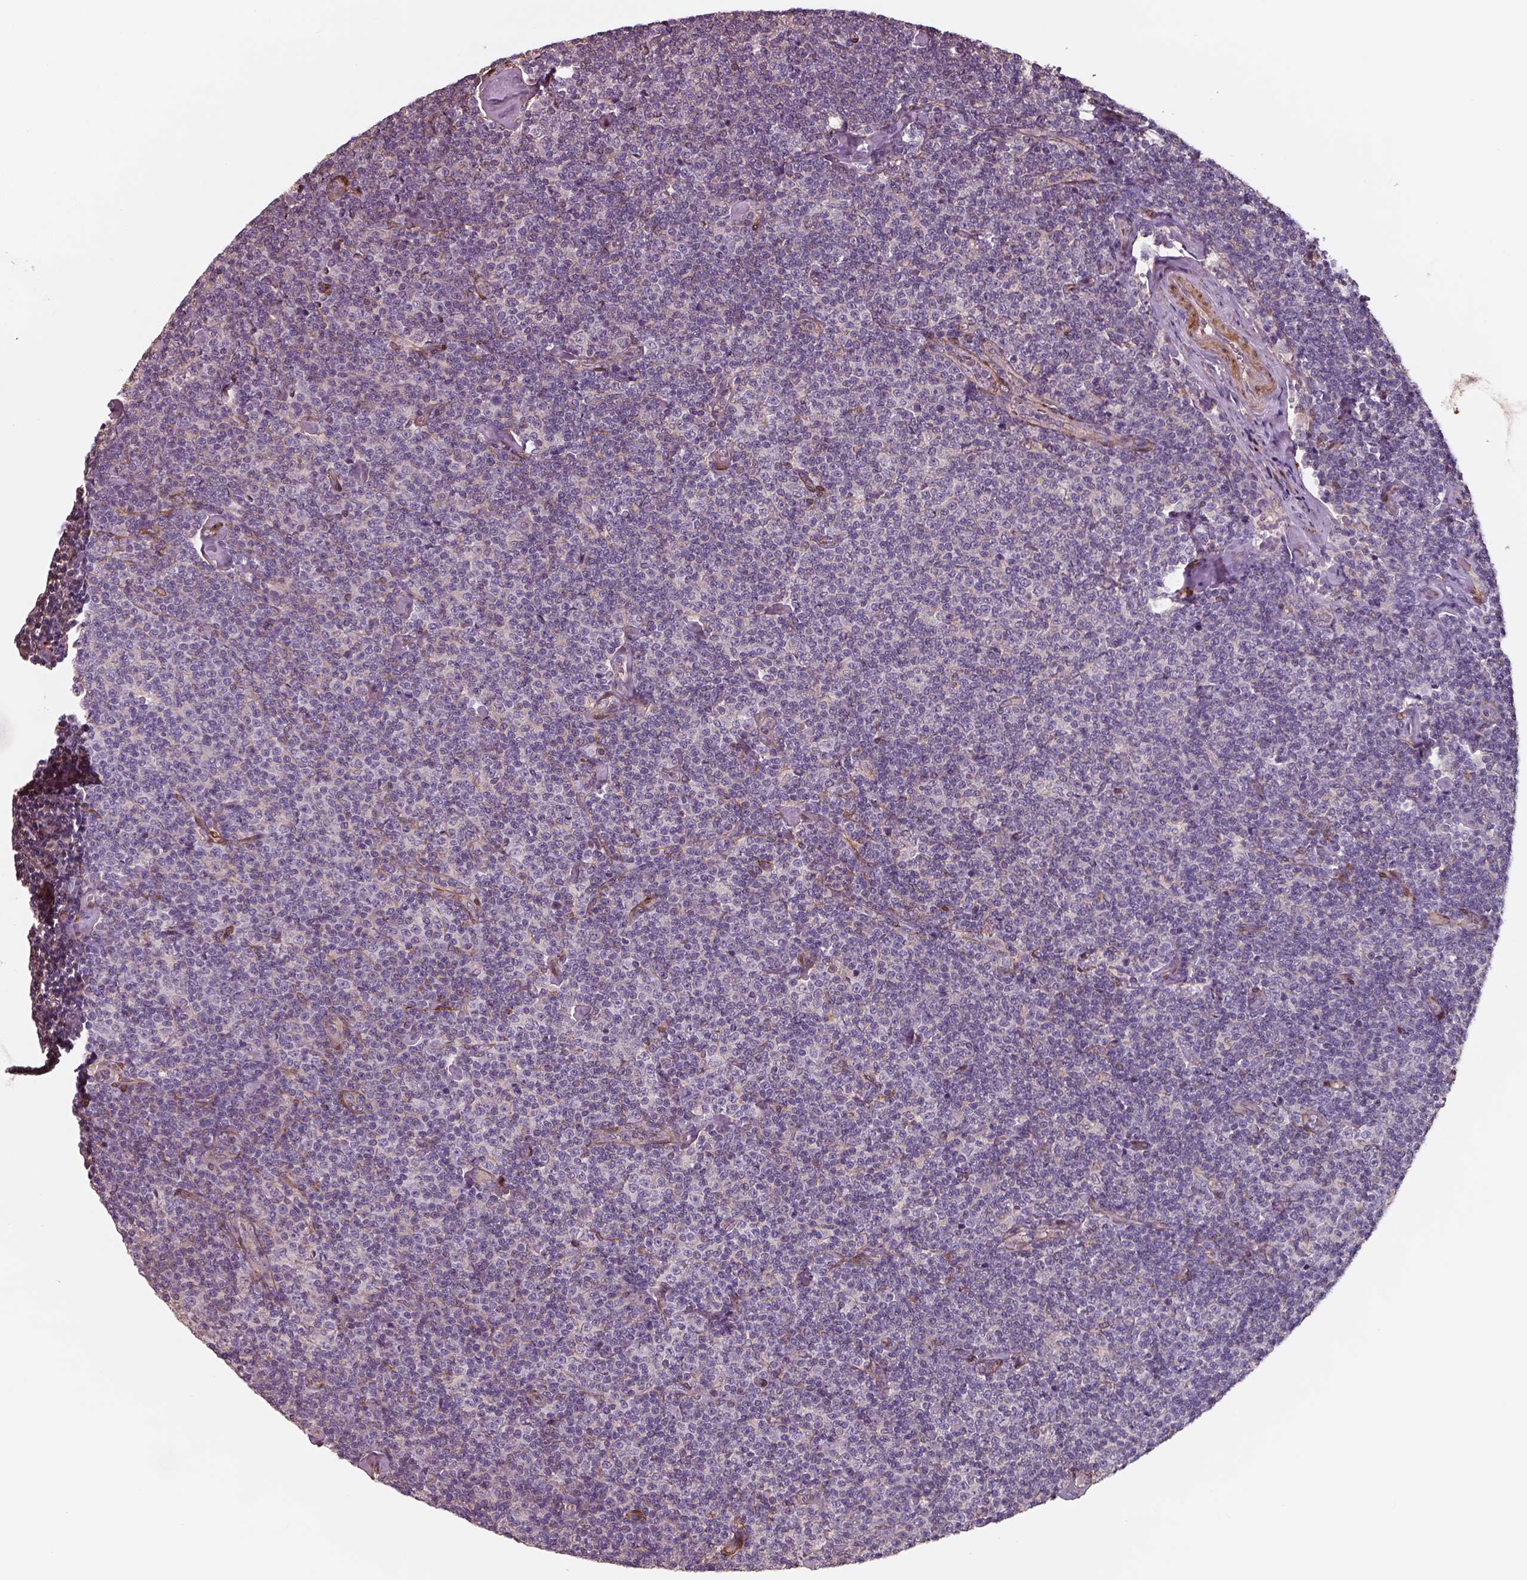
{"staining": {"intensity": "negative", "quantity": "none", "location": "none"}, "tissue": "lymphoma", "cell_type": "Tumor cells", "image_type": "cancer", "snomed": [{"axis": "morphology", "description": "Malignant lymphoma, non-Hodgkin's type, Low grade"}, {"axis": "topography", "description": "Lymph node"}], "caption": "Tumor cells show no significant protein staining in lymphoma.", "gene": "ISYNA1", "patient": {"sex": "male", "age": 81}}